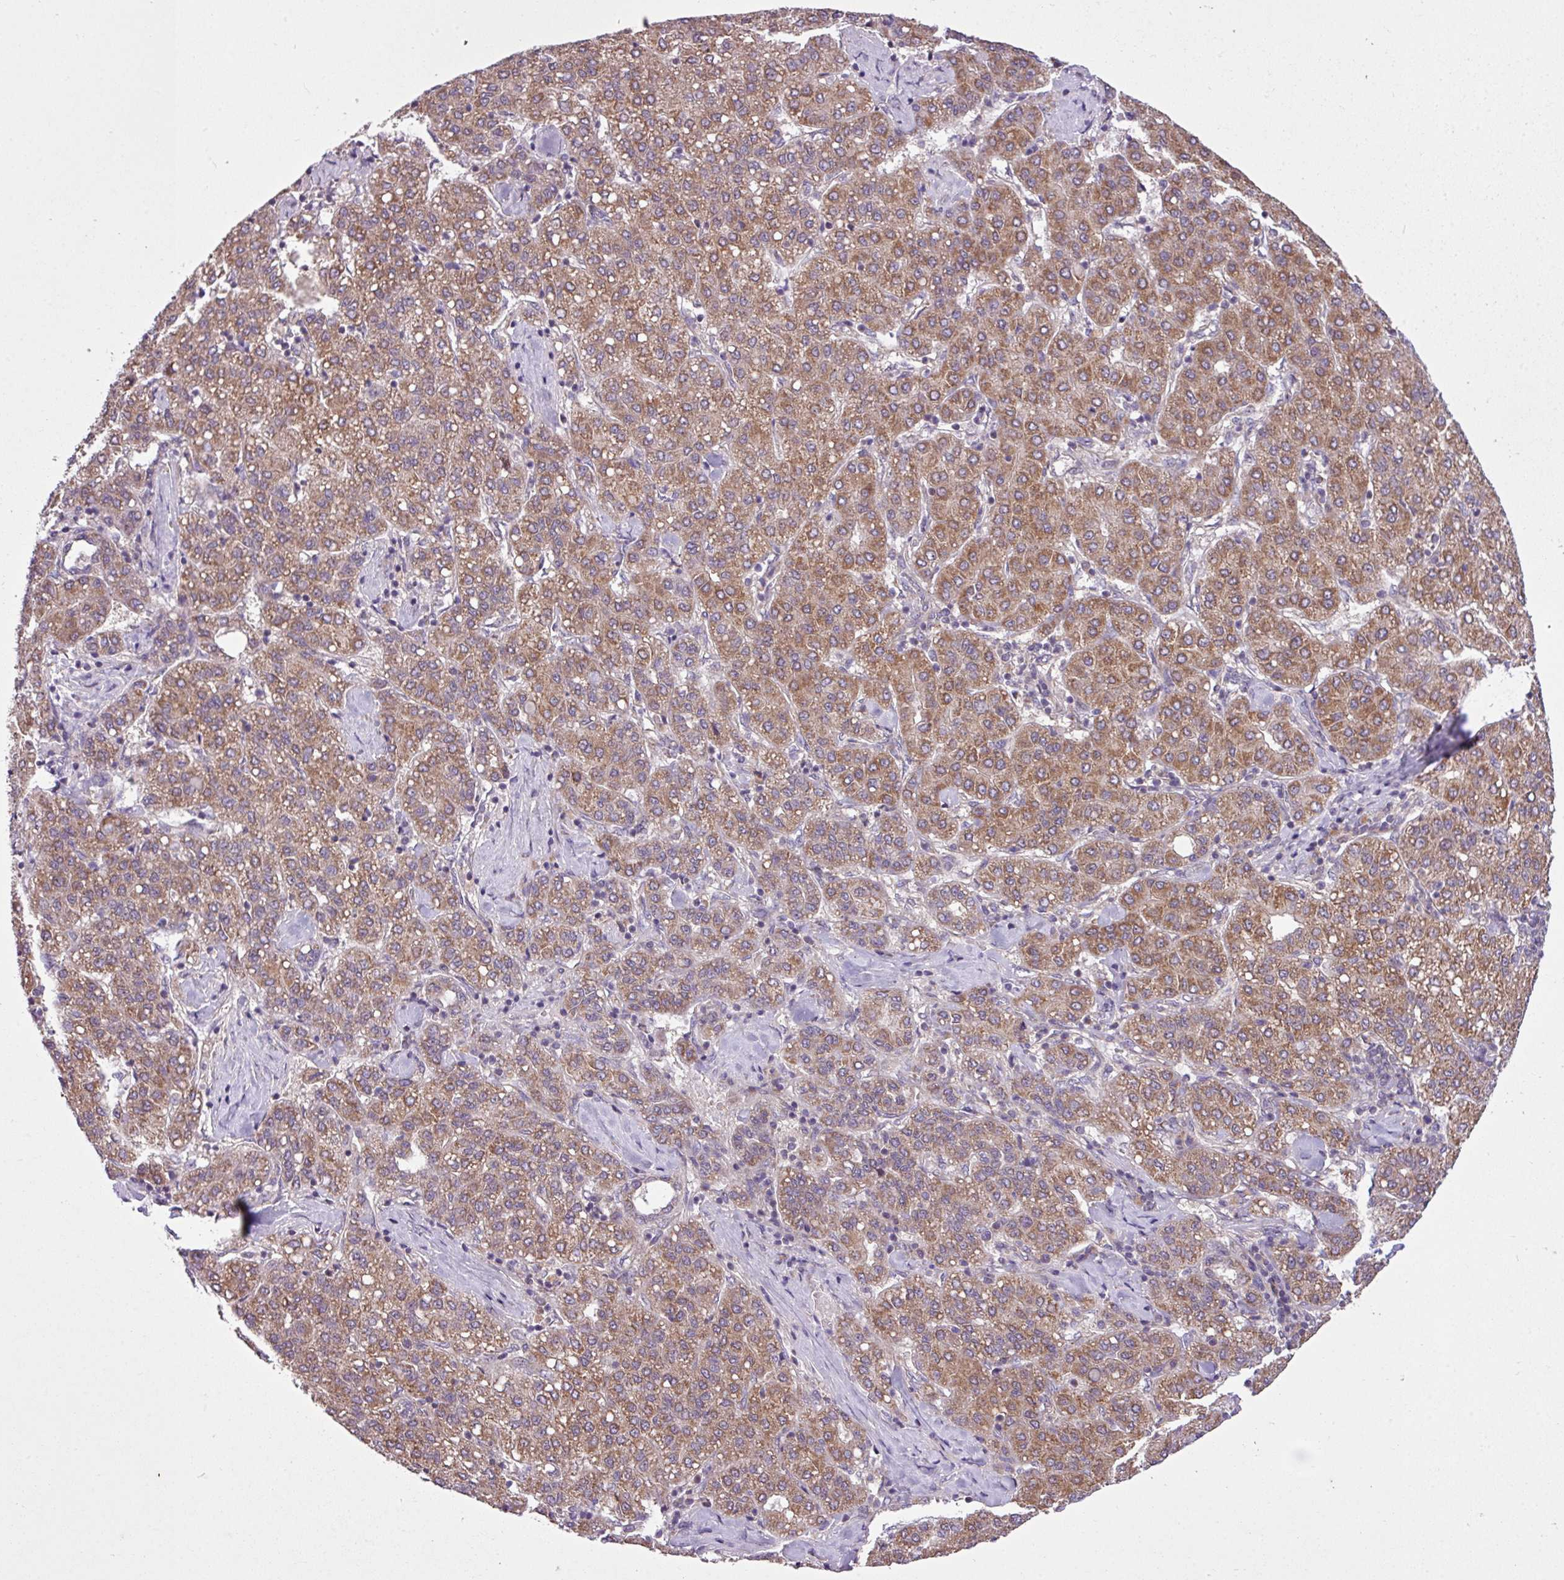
{"staining": {"intensity": "moderate", "quantity": ">75%", "location": "cytoplasmic/membranous"}, "tissue": "liver cancer", "cell_type": "Tumor cells", "image_type": "cancer", "snomed": [{"axis": "morphology", "description": "Carcinoma, Hepatocellular, NOS"}, {"axis": "topography", "description": "Liver"}], "caption": "Protein staining shows moderate cytoplasmic/membranous expression in approximately >75% of tumor cells in liver cancer (hepatocellular carcinoma).", "gene": "TIMM10B", "patient": {"sex": "male", "age": 65}}